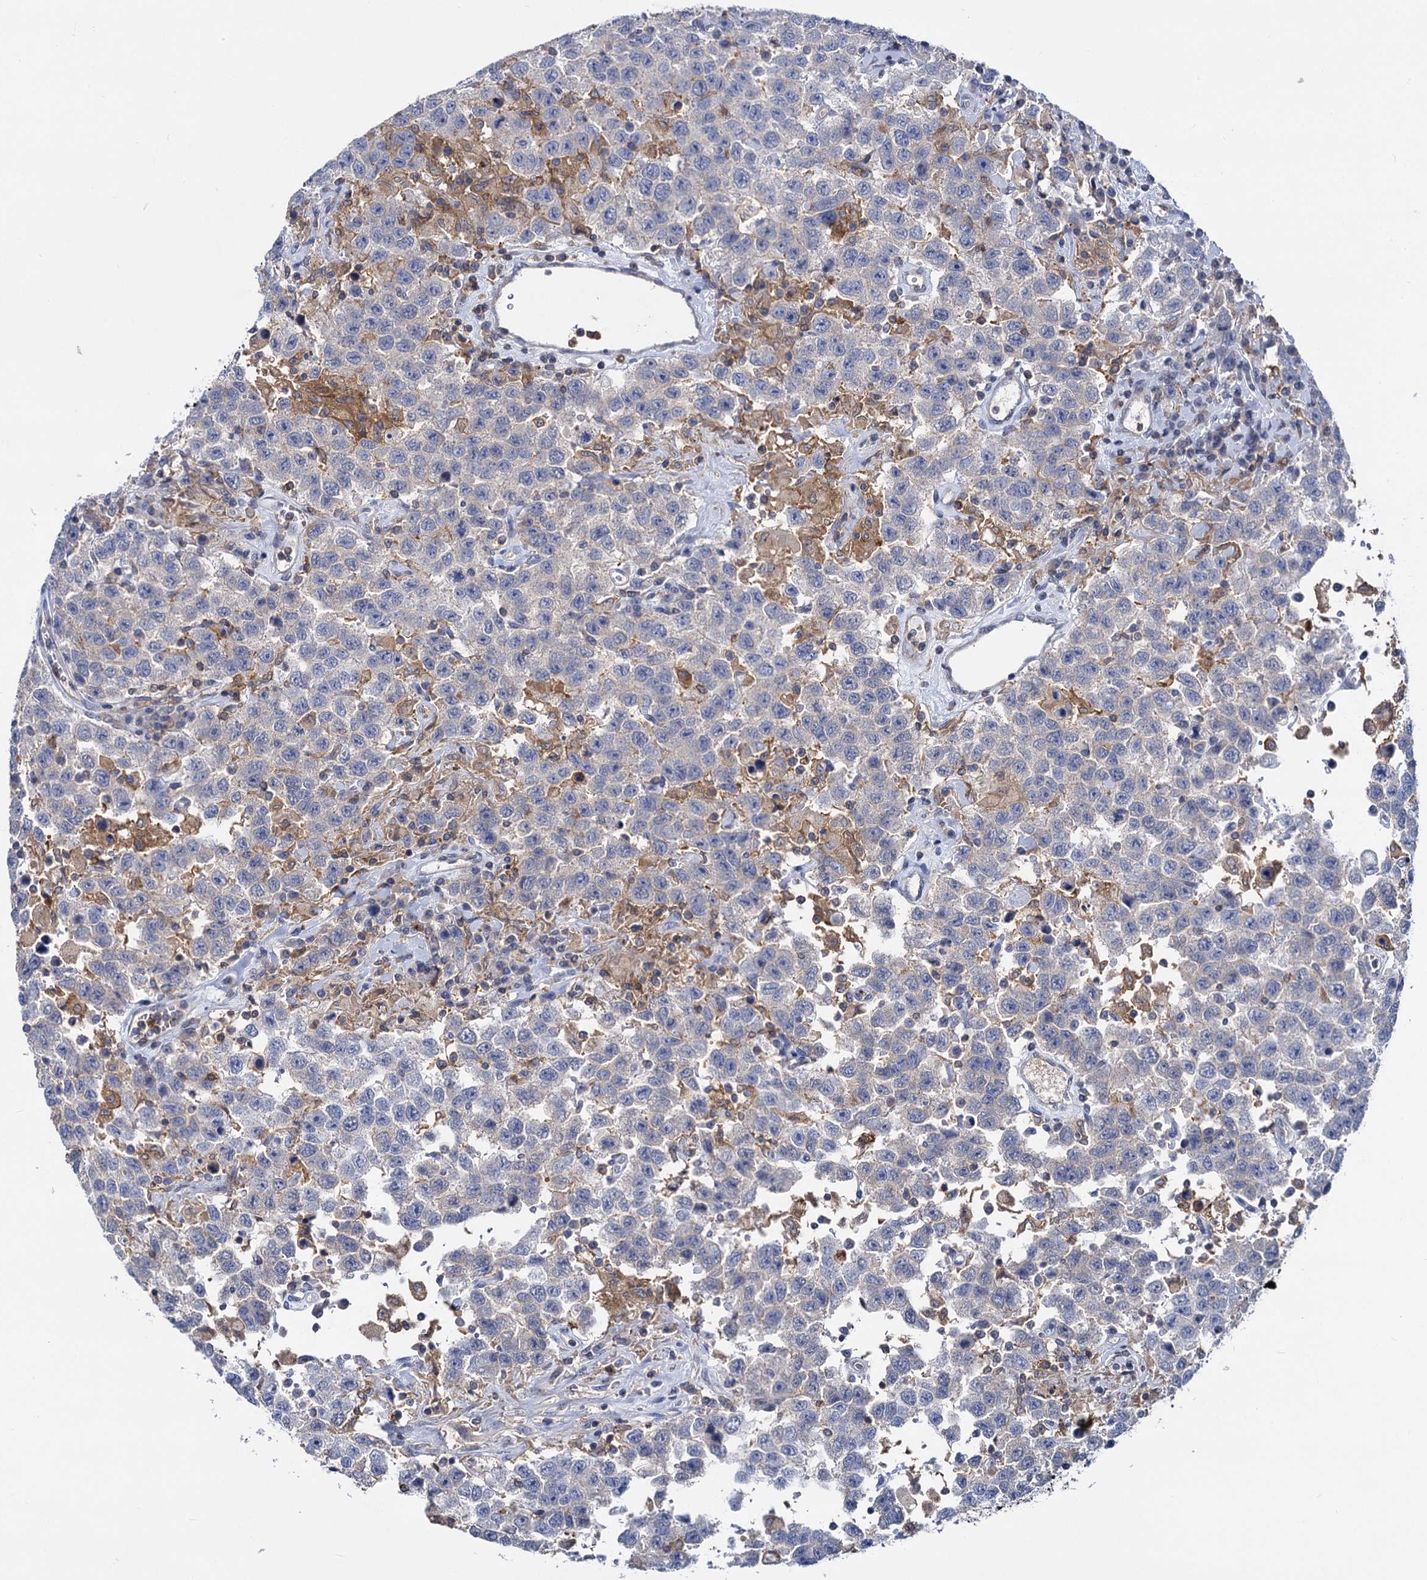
{"staining": {"intensity": "negative", "quantity": "none", "location": "none"}, "tissue": "testis cancer", "cell_type": "Tumor cells", "image_type": "cancer", "snomed": [{"axis": "morphology", "description": "Seminoma, NOS"}, {"axis": "topography", "description": "Testis"}], "caption": "Tumor cells are negative for brown protein staining in testis cancer (seminoma).", "gene": "RHOG", "patient": {"sex": "male", "age": 41}}